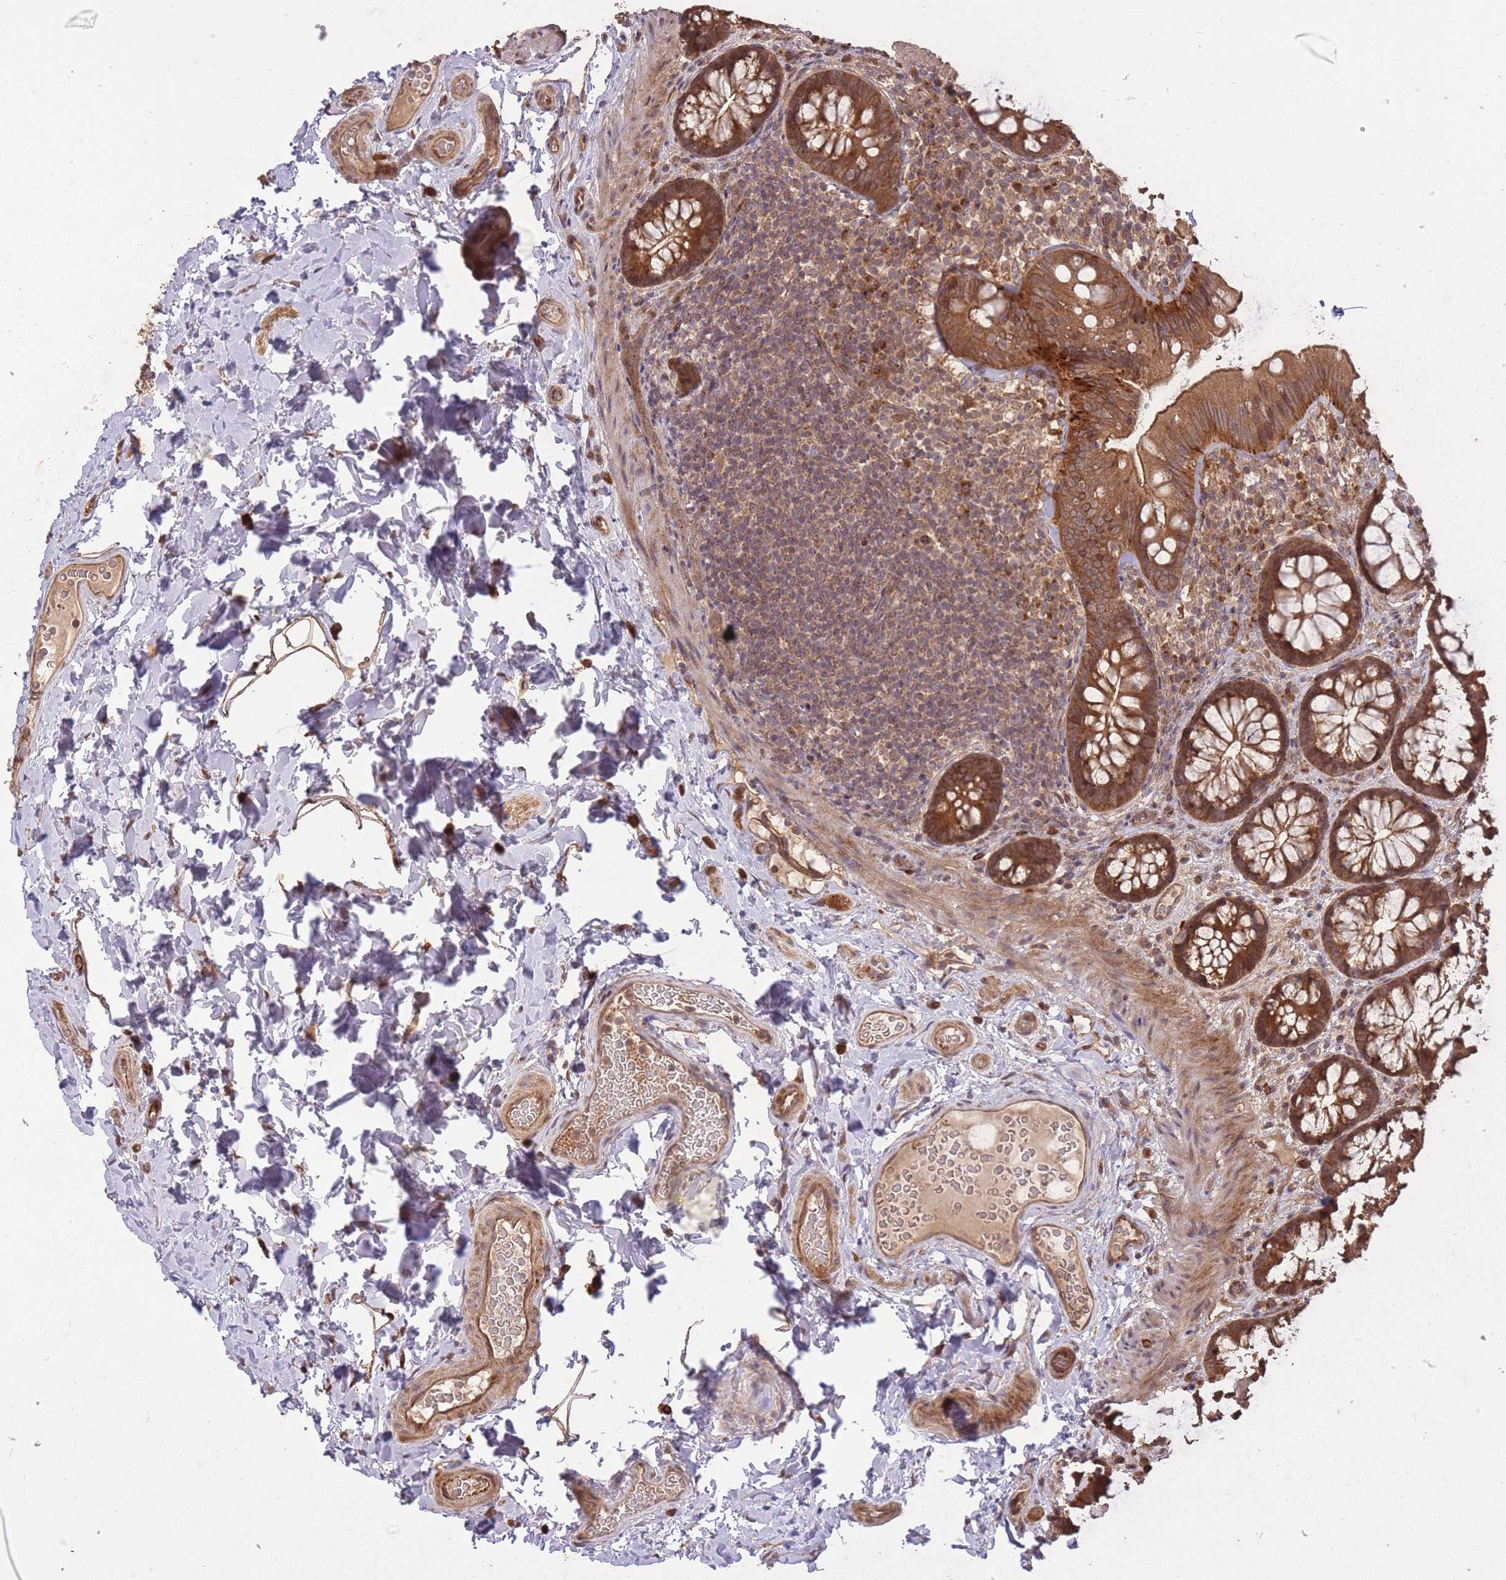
{"staining": {"intensity": "moderate", "quantity": ">75%", "location": "cytoplasmic/membranous"}, "tissue": "colon", "cell_type": "Endothelial cells", "image_type": "normal", "snomed": [{"axis": "morphology", "description": "Normal tissue, NOS"}, {"axis": "topography", "description": "Colon"}], "caption": "Approximately >75% of endothelial cells in normal human colon display moderate cytoplasmic/membranous protein positivity as visualized by brown immunohistochemical staining.", "gene": "ERBB3", "patient": {"sex": "male", "age": 46}}